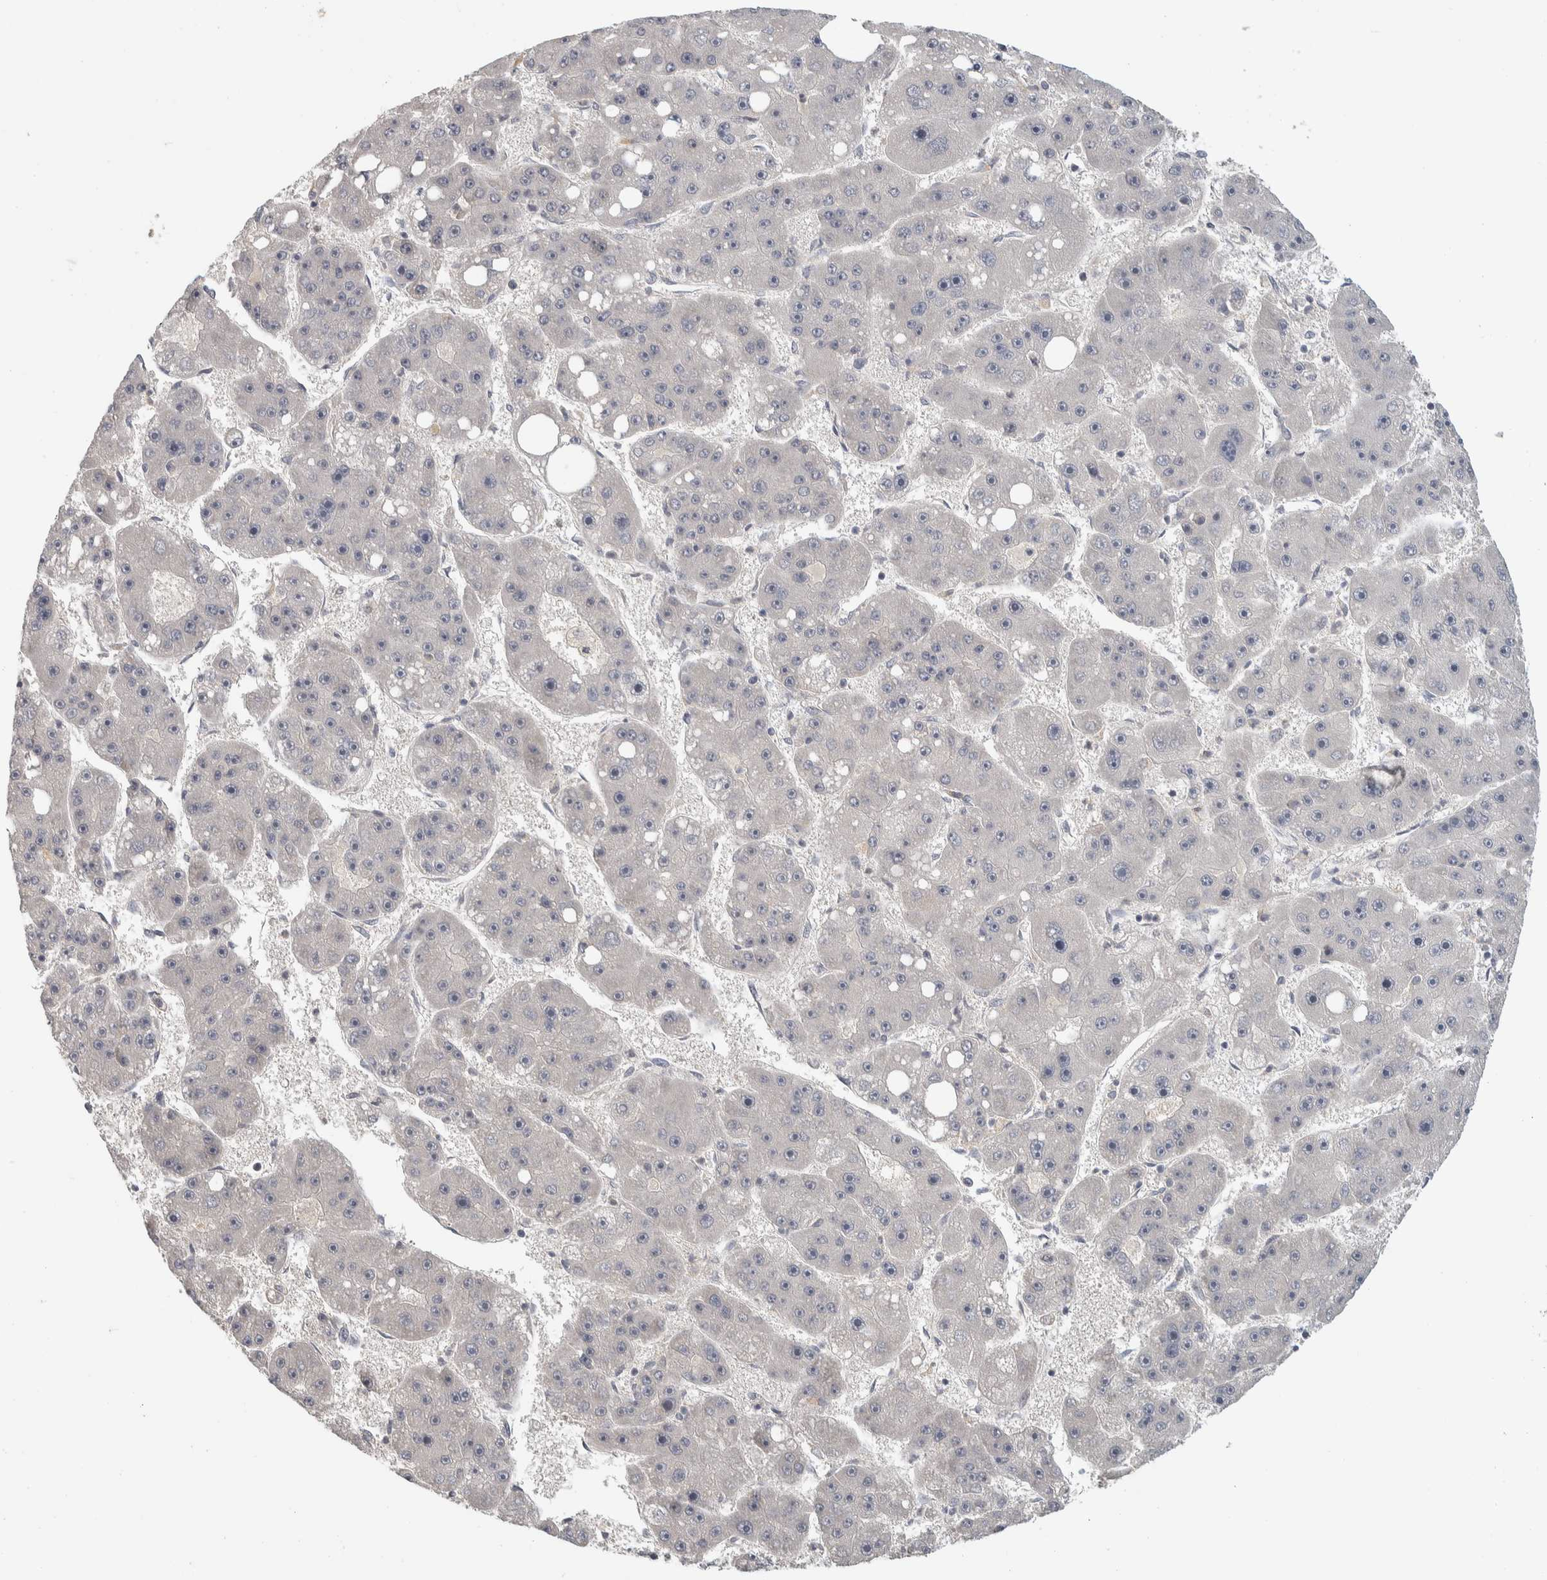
{"staining": {"intensity": "negative", "quantity": "none", "location": "none"}, "tissue": "liver cancer", "cell_type": "Tumor cells", "image_type": "cancer", "snomed": [{"axis": "morphology", "description": "Carcinoma, Hepatocellular, NOS"}, {"axis": "topography", "description": "Liver"}], "caption": "A micrograph of liver cancer (hepatocellular carcinoma) stained for a protein shows no brown staining in tumor cells.", "gene": "AFP", "patient": {"sex": "female", "age": 61}}